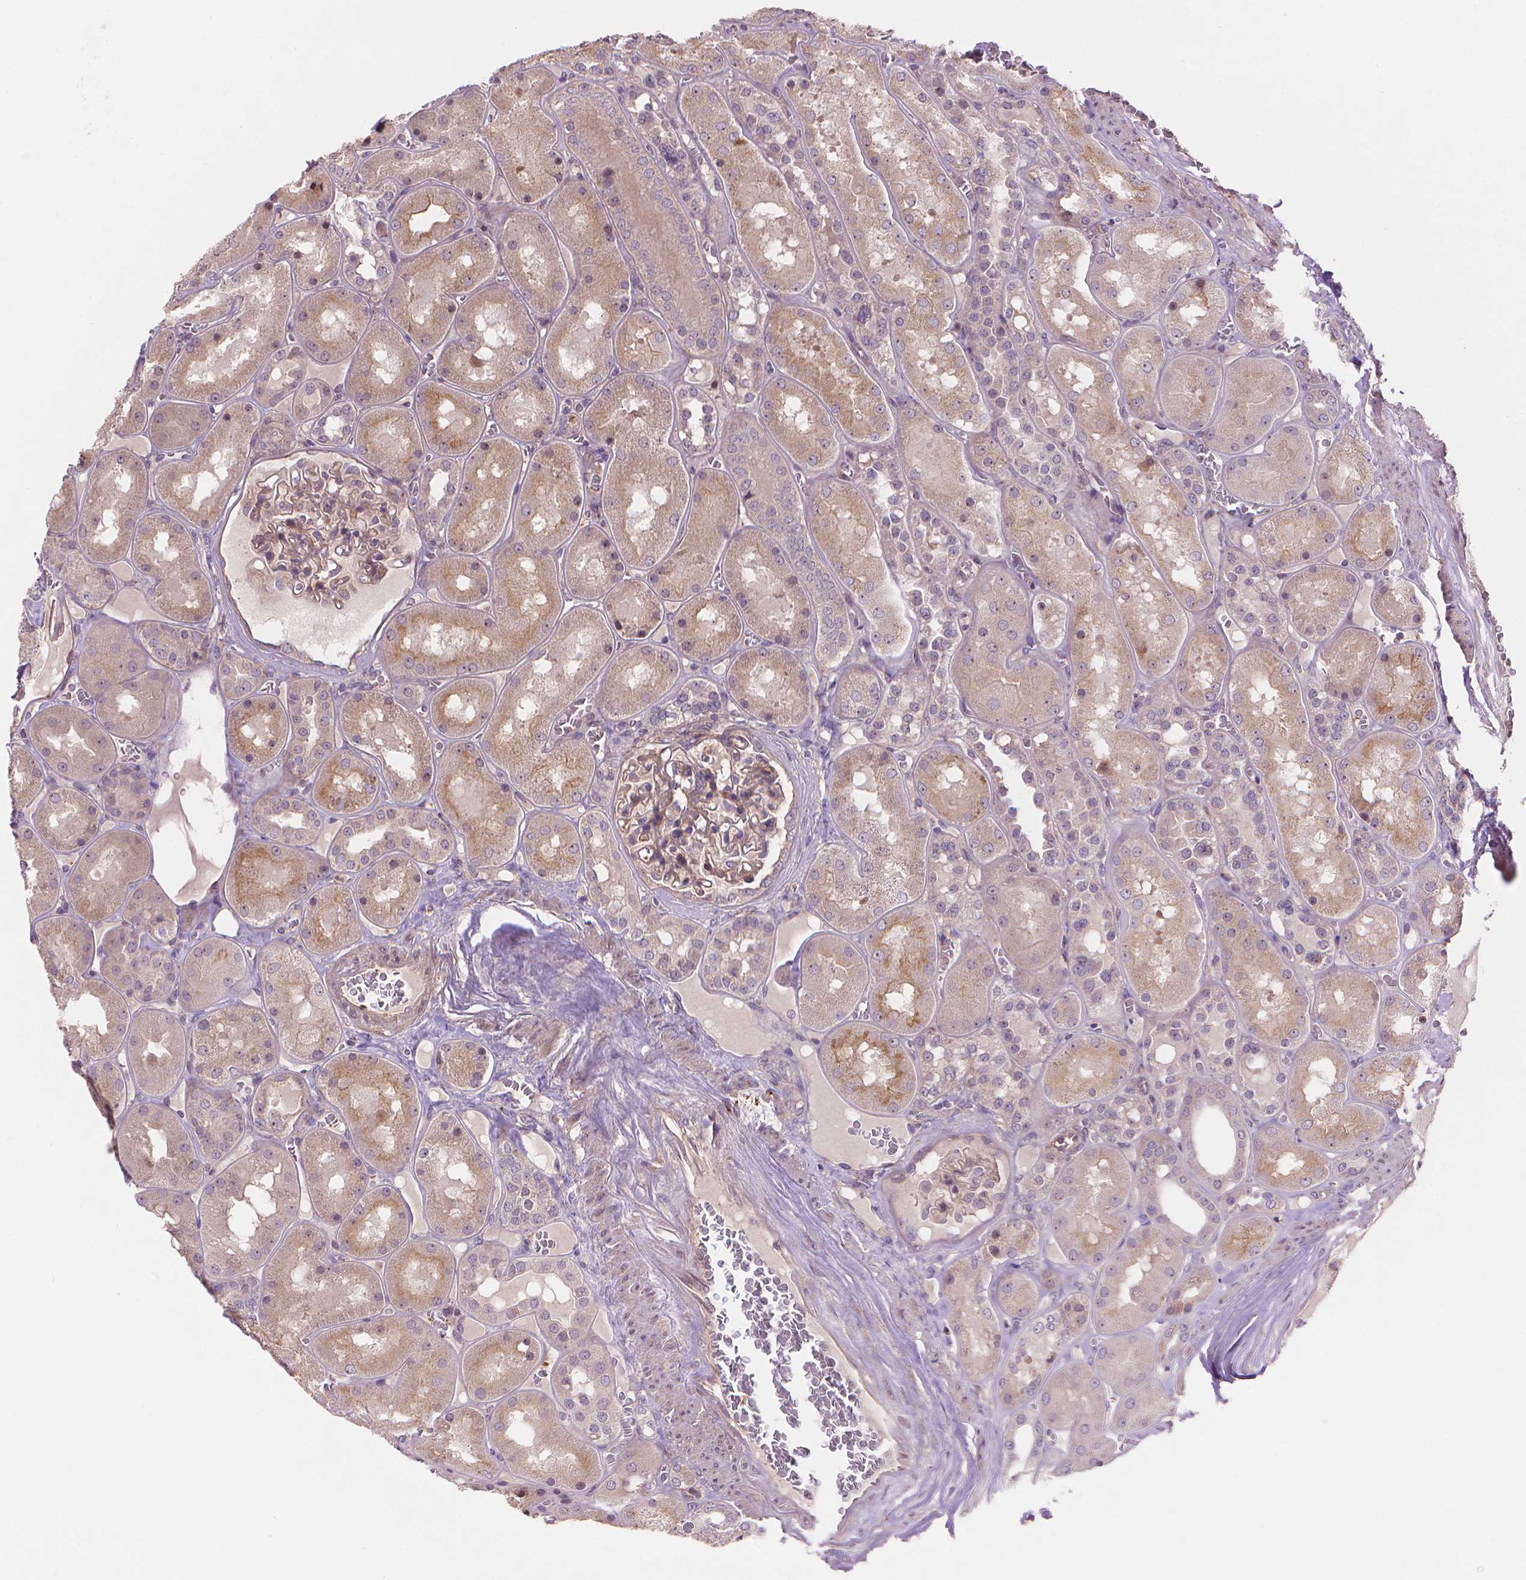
{"staining": {"intensity": "weak", "quantity": "25%-75%", "location": "cytoplasmic/membranous"}, "tissue": "kidney", "cell_type": "Cells in glomeruli", "image_type": "normal", "snomed": [{"axis": "morphology", "description": "Normal tissue, NOS"}, {"axis": "topography", "description": "Kidney"}], "caption": "A high-resolution histopathology image shows immunohistochemistry staining of benign kidney, which reveals weak cytoplasmic/membranous expression in about 25%-75% of cells in glomeruli.", "gene": "AMMECR1L", "patient": {"sex": "male", "age": 73}}